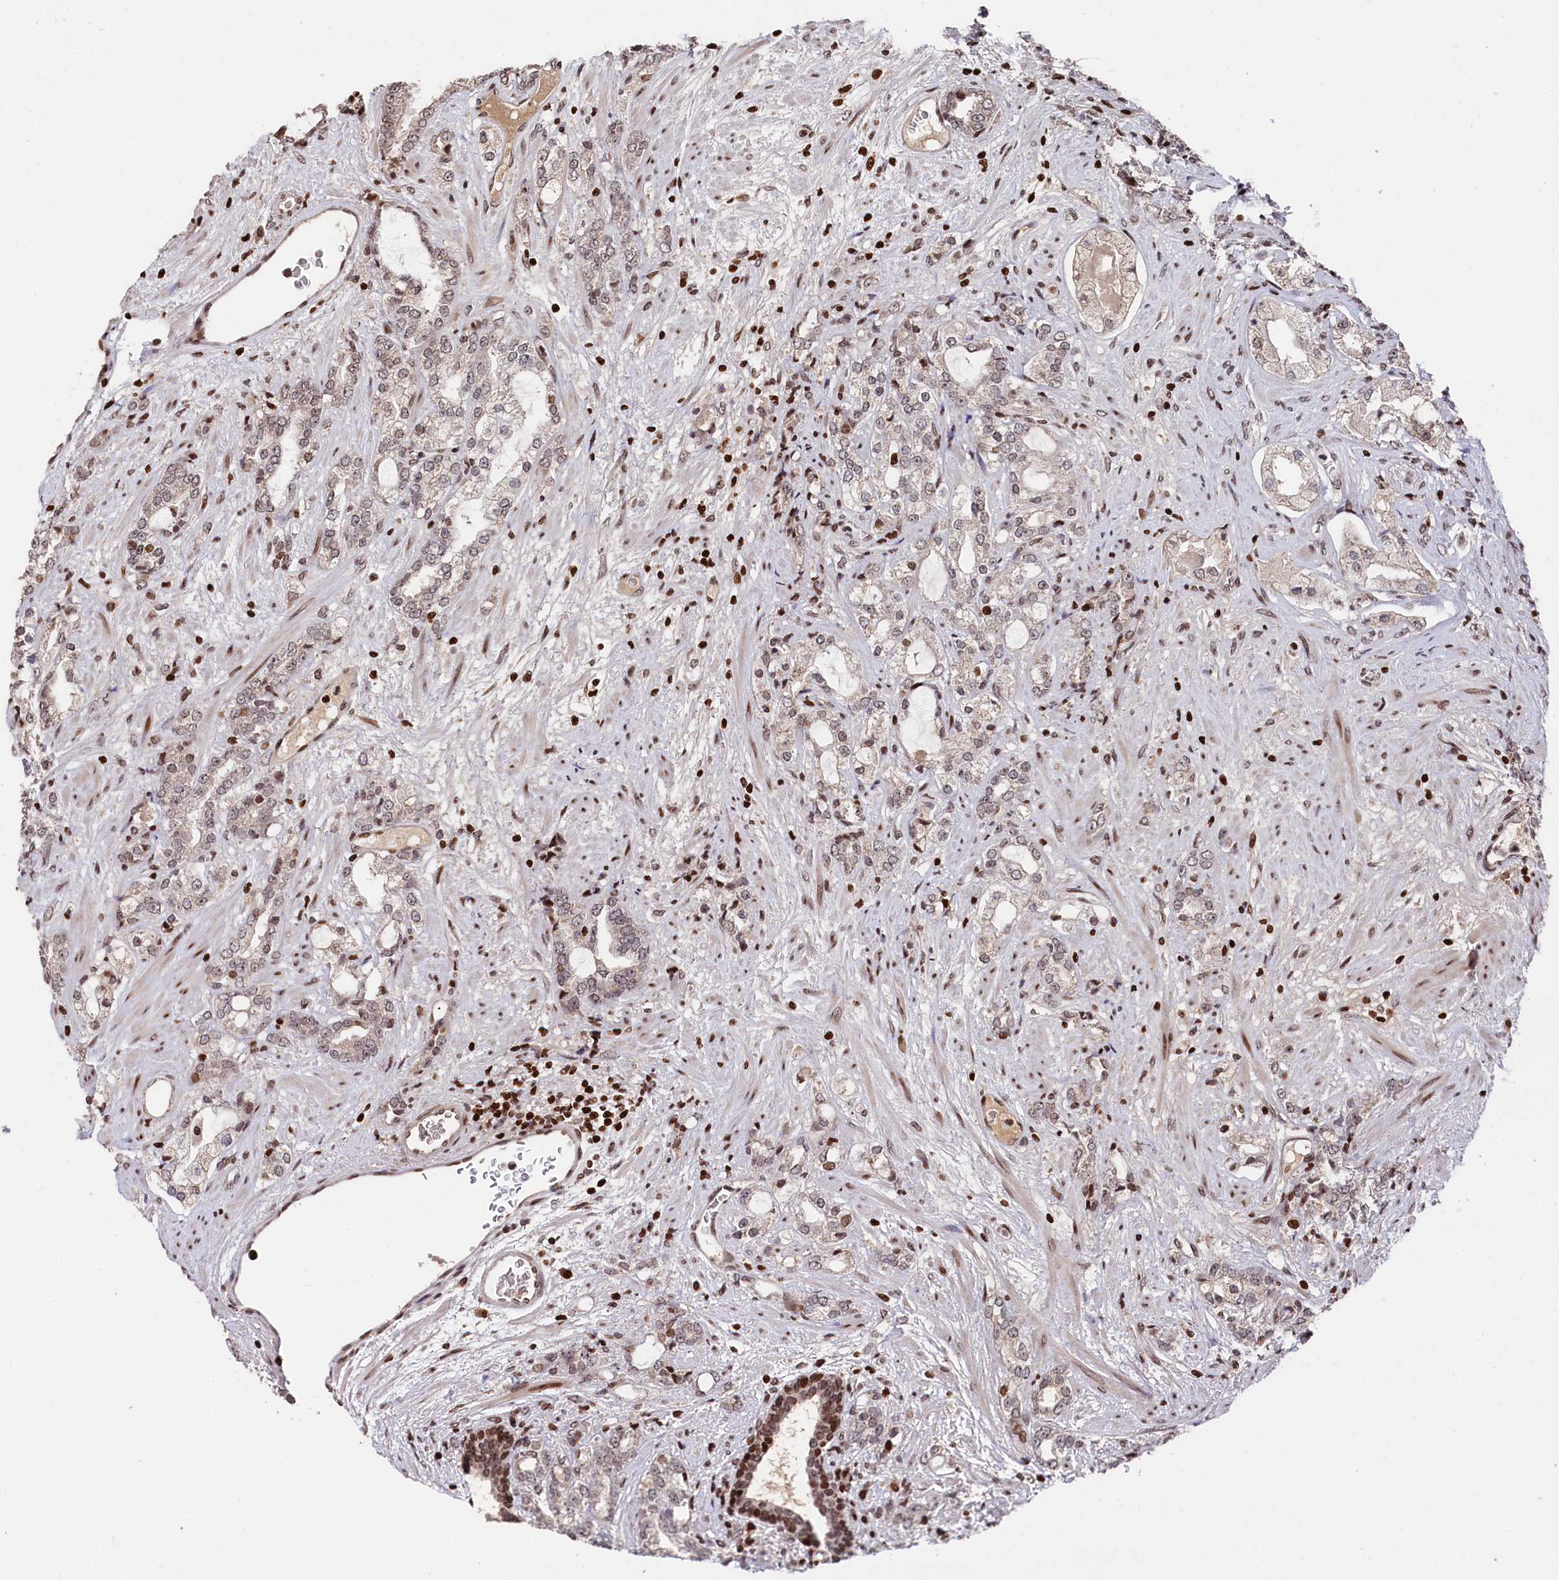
{"staining": {"intensity": "moderate", "quantity": "<25%", "location": "nuclear"}, "tissue": "prostate cancer", "cell_type": "Tumor cells", "image_type": "cancer", "snomed": [{"axis": "morphology", "description": "Adenocarcinoma, High grade"}, {"axis": "topography", "description": "Prostate"}], "caption": "Immunohistochemistry (DAB) staining of human prostate cancer (high-grade adenocarcinoma) exhibits moderate nuclear protein expression in about <25% of tumor cells.", "gene": "MCF2L2", "patient": {"sex": "male", "age": 64}}